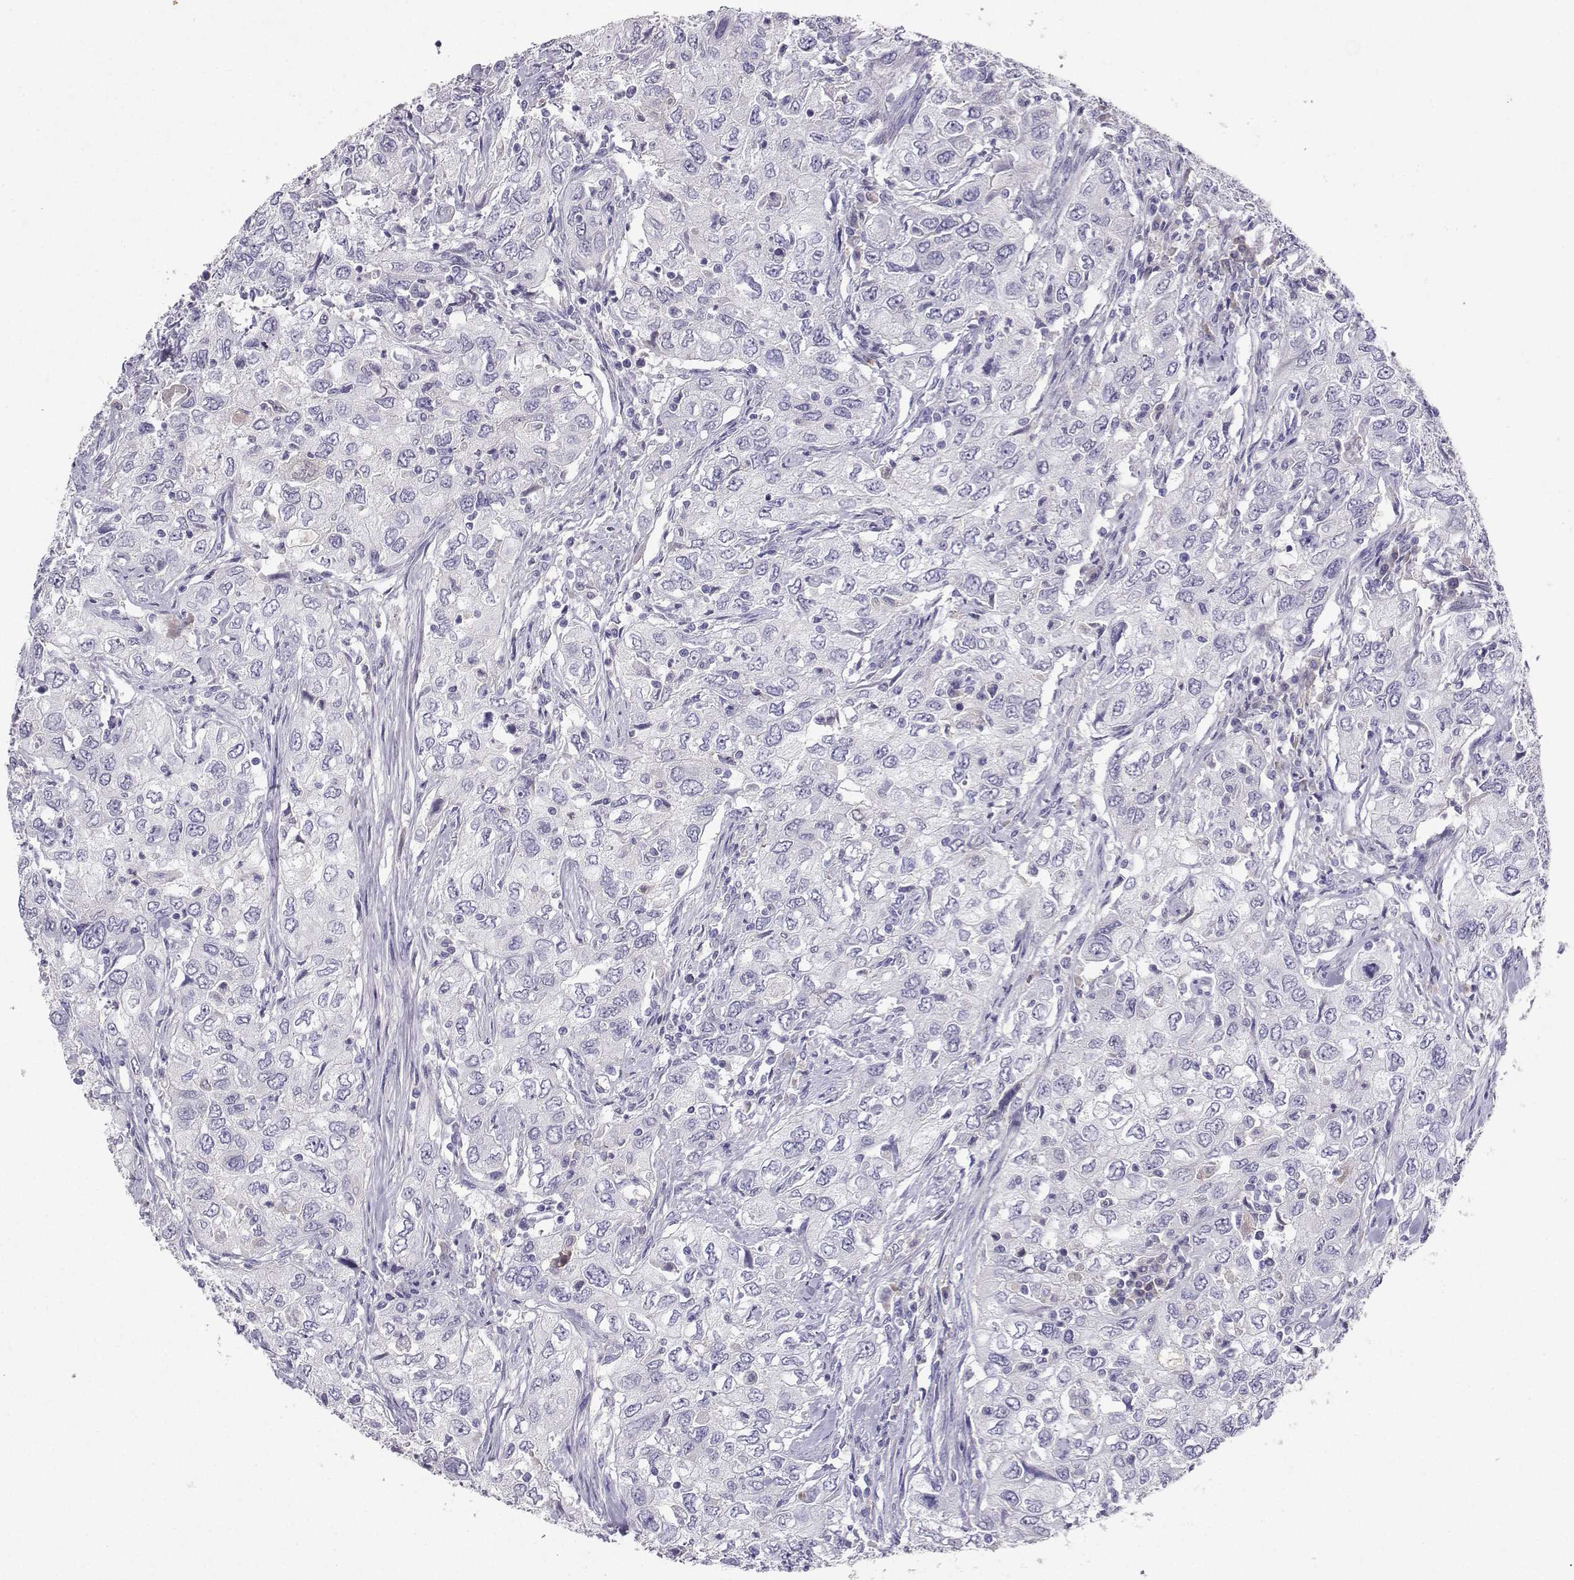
{"staining": {"intensity": "negative", "quantity": "none", "location": "none"}, "tissue": "urothelial cancer", "cell_type": "Tumor cells", "image_type": "cancer", "snomed": [{"axis": "morphology", "description": "Urothelial carcinoma, High grade"}, {"axis": "topography", "description": "Urinary bladder"}], "caption": "Tumor cells are negative for protein expression in human urothelial cancer.", "gene": "GRIK4", "patient": {"sex": "male", "age": 76}}